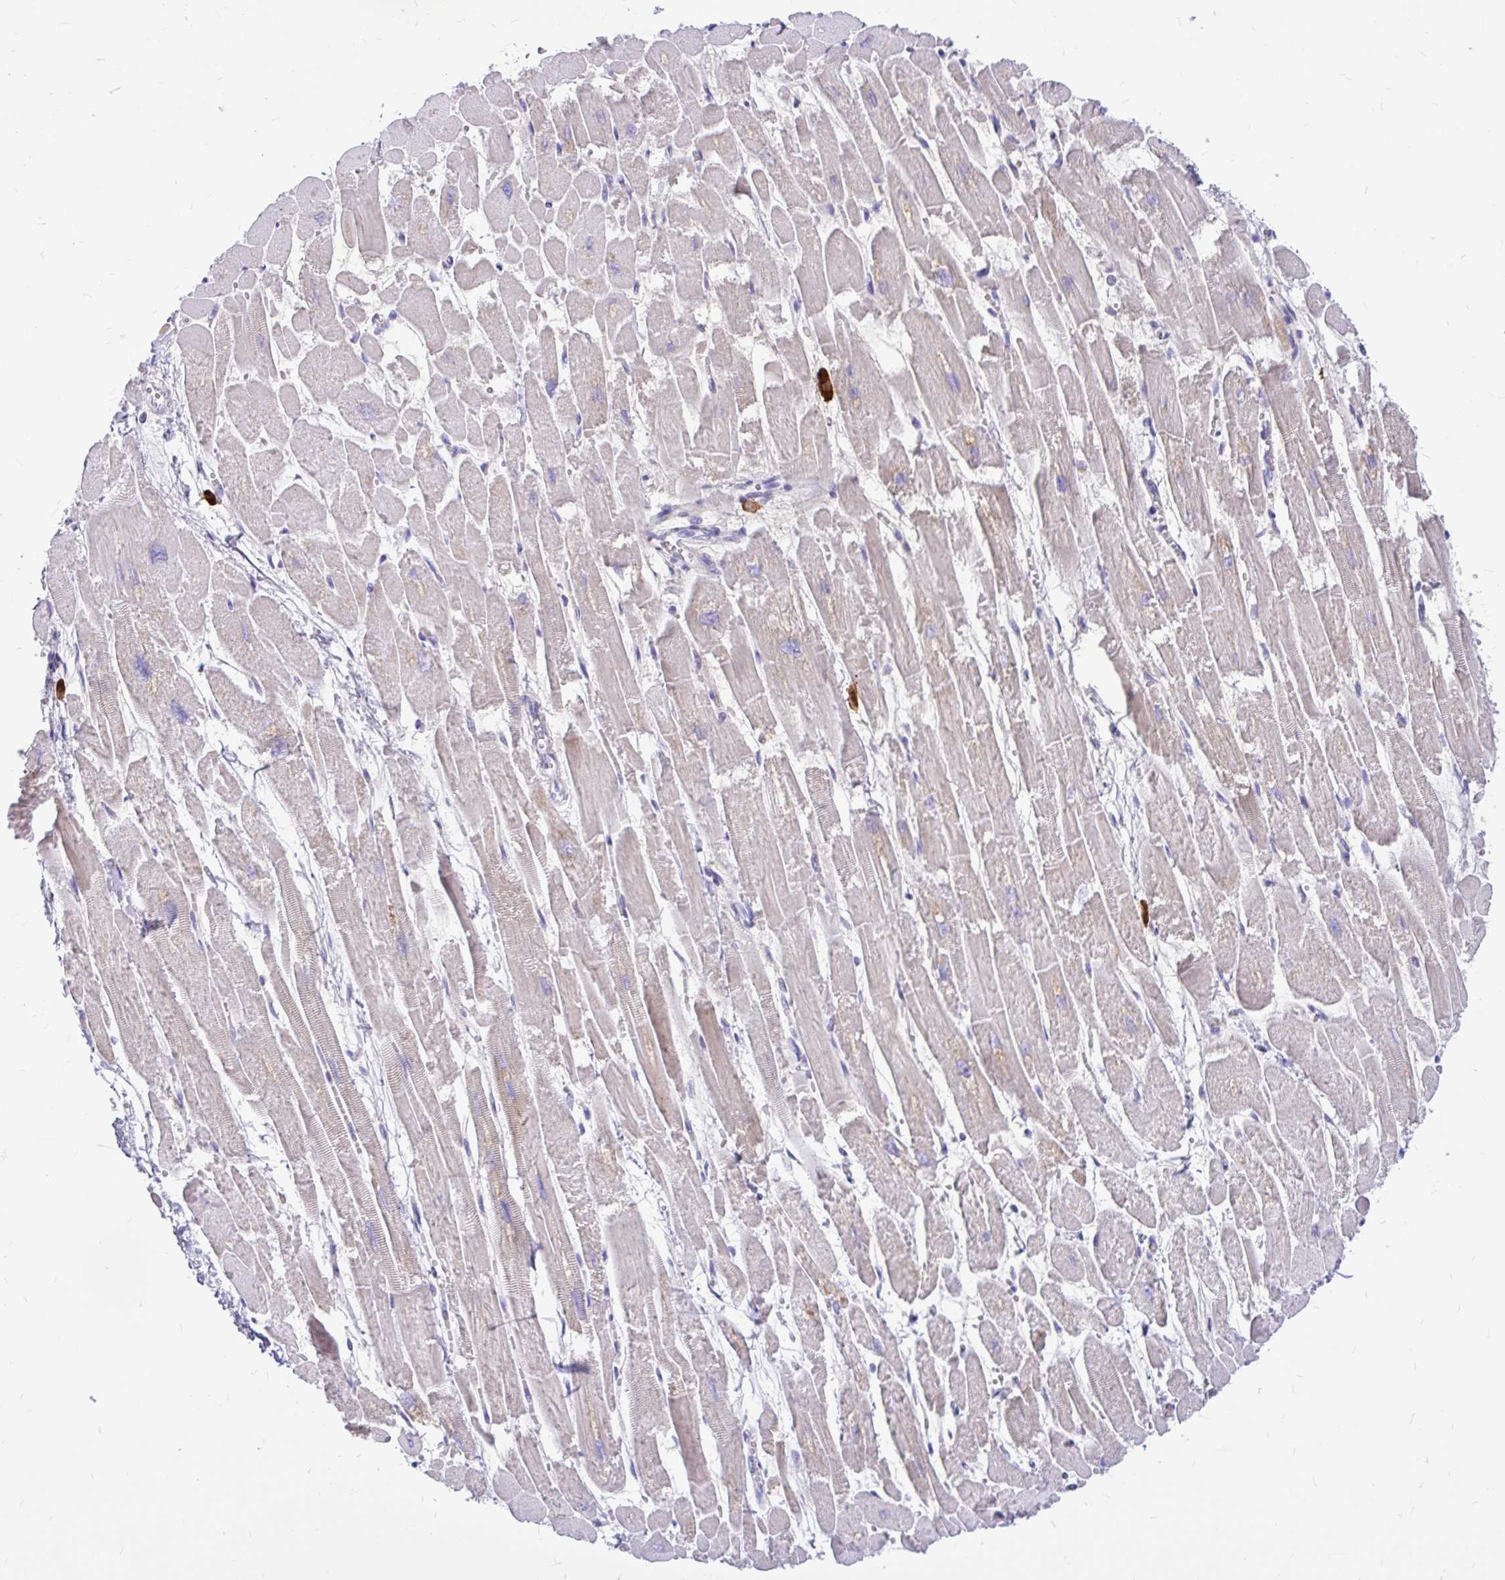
{"staining": {"intensity": "weak", "quantity": "25%-75%", "location": "cytoplasmic/membranous"}, "tissue": "heart muscle", "cell_type": "Cardiomyocytes", "image_type": "normal", "snomed": [{"axis": "morphology", "description": "Normal tissue, NOS"}, {"axis": "topography", "description": "Heart"}], "caption": "A histopathology image of heart muscle stained for a protein displays weak cytoplasmic/membranous brown staining in cardiomyocytes. (DAB = brown stain, brightfield microscopy at high magnification).", "gene": "MAP1LC3A", "patient": {"sex": "female", "age": 52}}